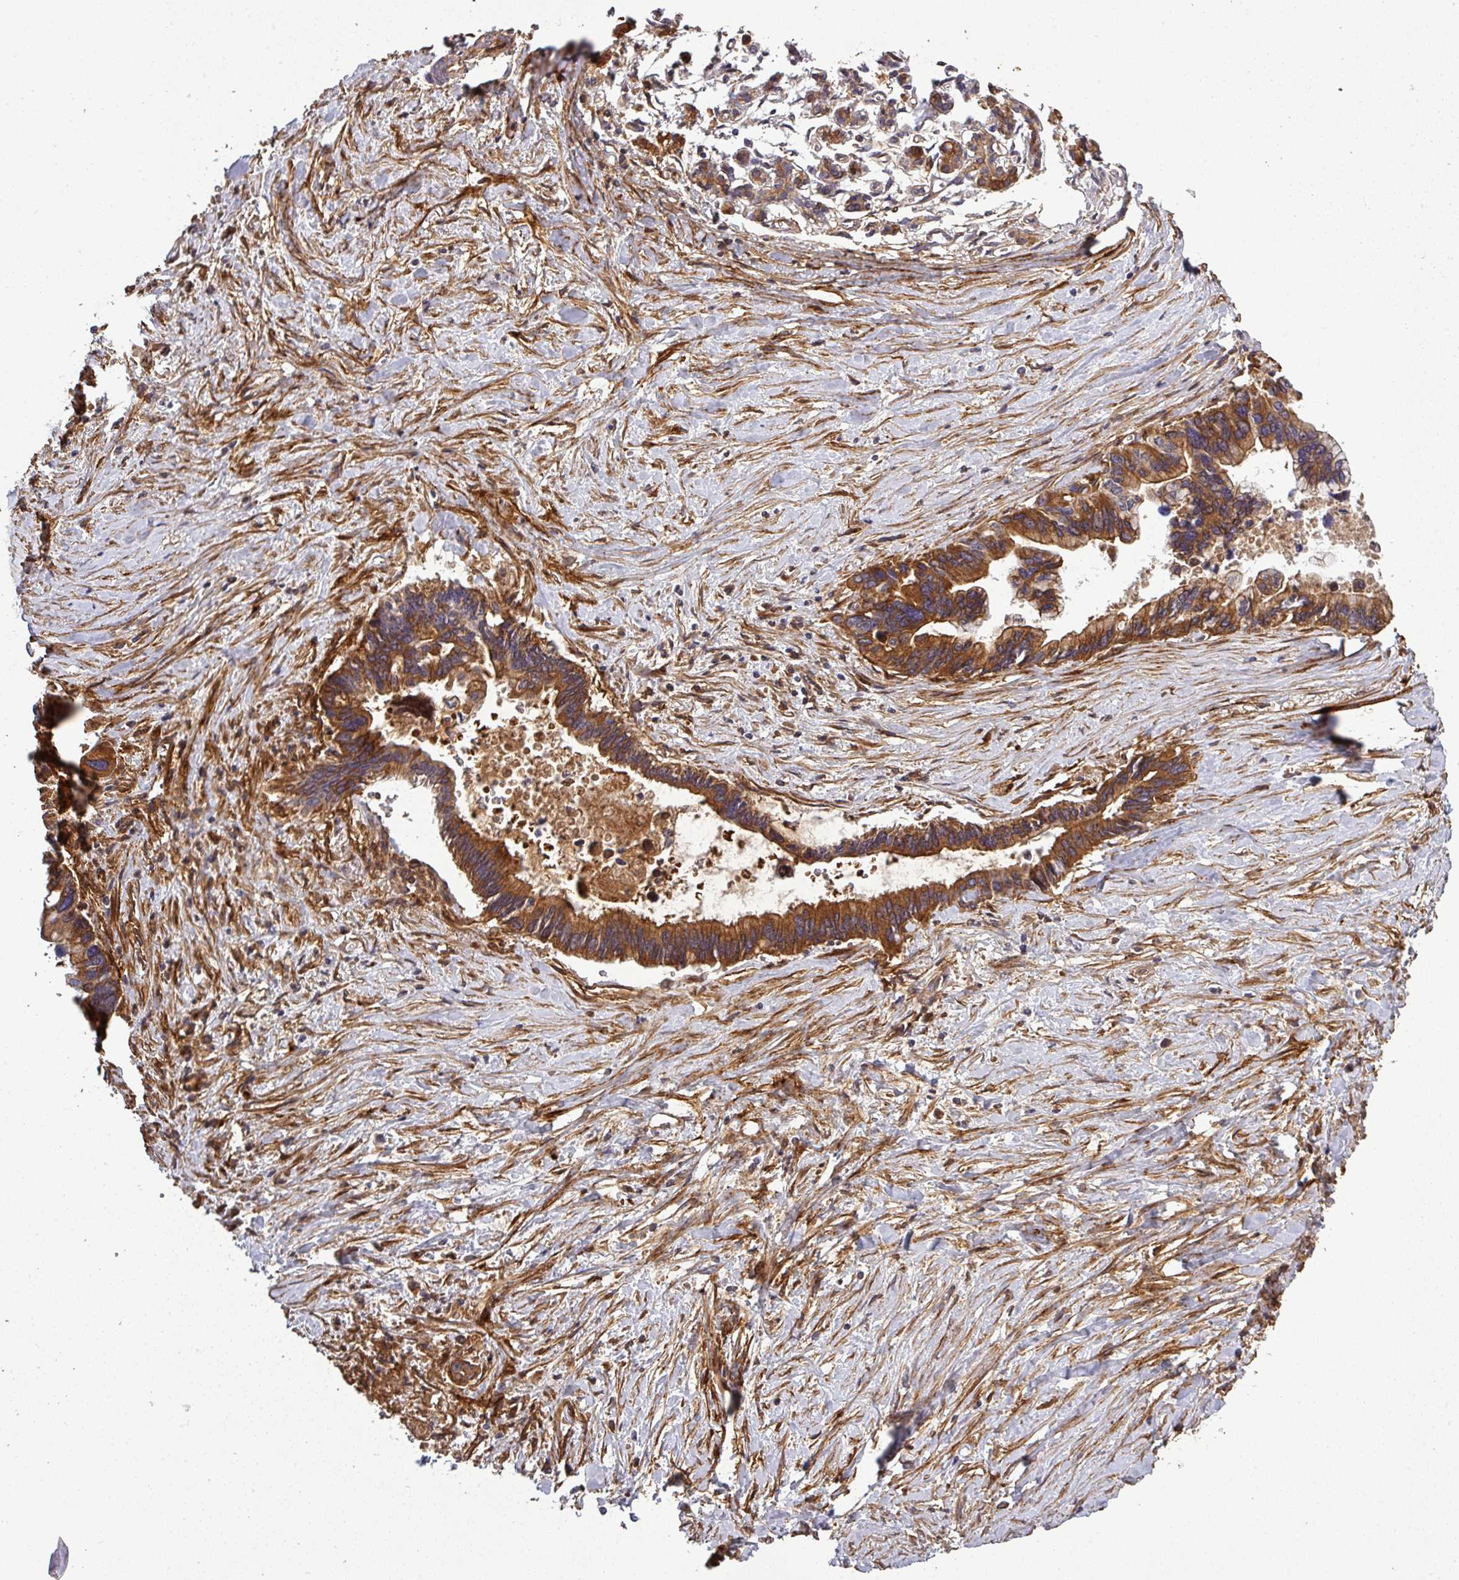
{"staining": {"intensity": "moderate", "quantity": ">75%", "location": "cytoplasmic/membranous"}, "tissue": "pancreatic cancer", "cell_type": "Tumor cells", "image_type": "cancer", "snomed": [{"axis": "morphology", "description": "Adenocarcinoma, NOS"}, {"axis": "topography", "description": "Pancreas"}], "caption": "Moderate cytoplasmic/membranous positivity for a protein is identified in approximately >75% of tumor cells of pancreatic cancer using immunohistochemistry (IHC).", "gene": "ISLR", "patient": {"sex": "female", "age": 83}}